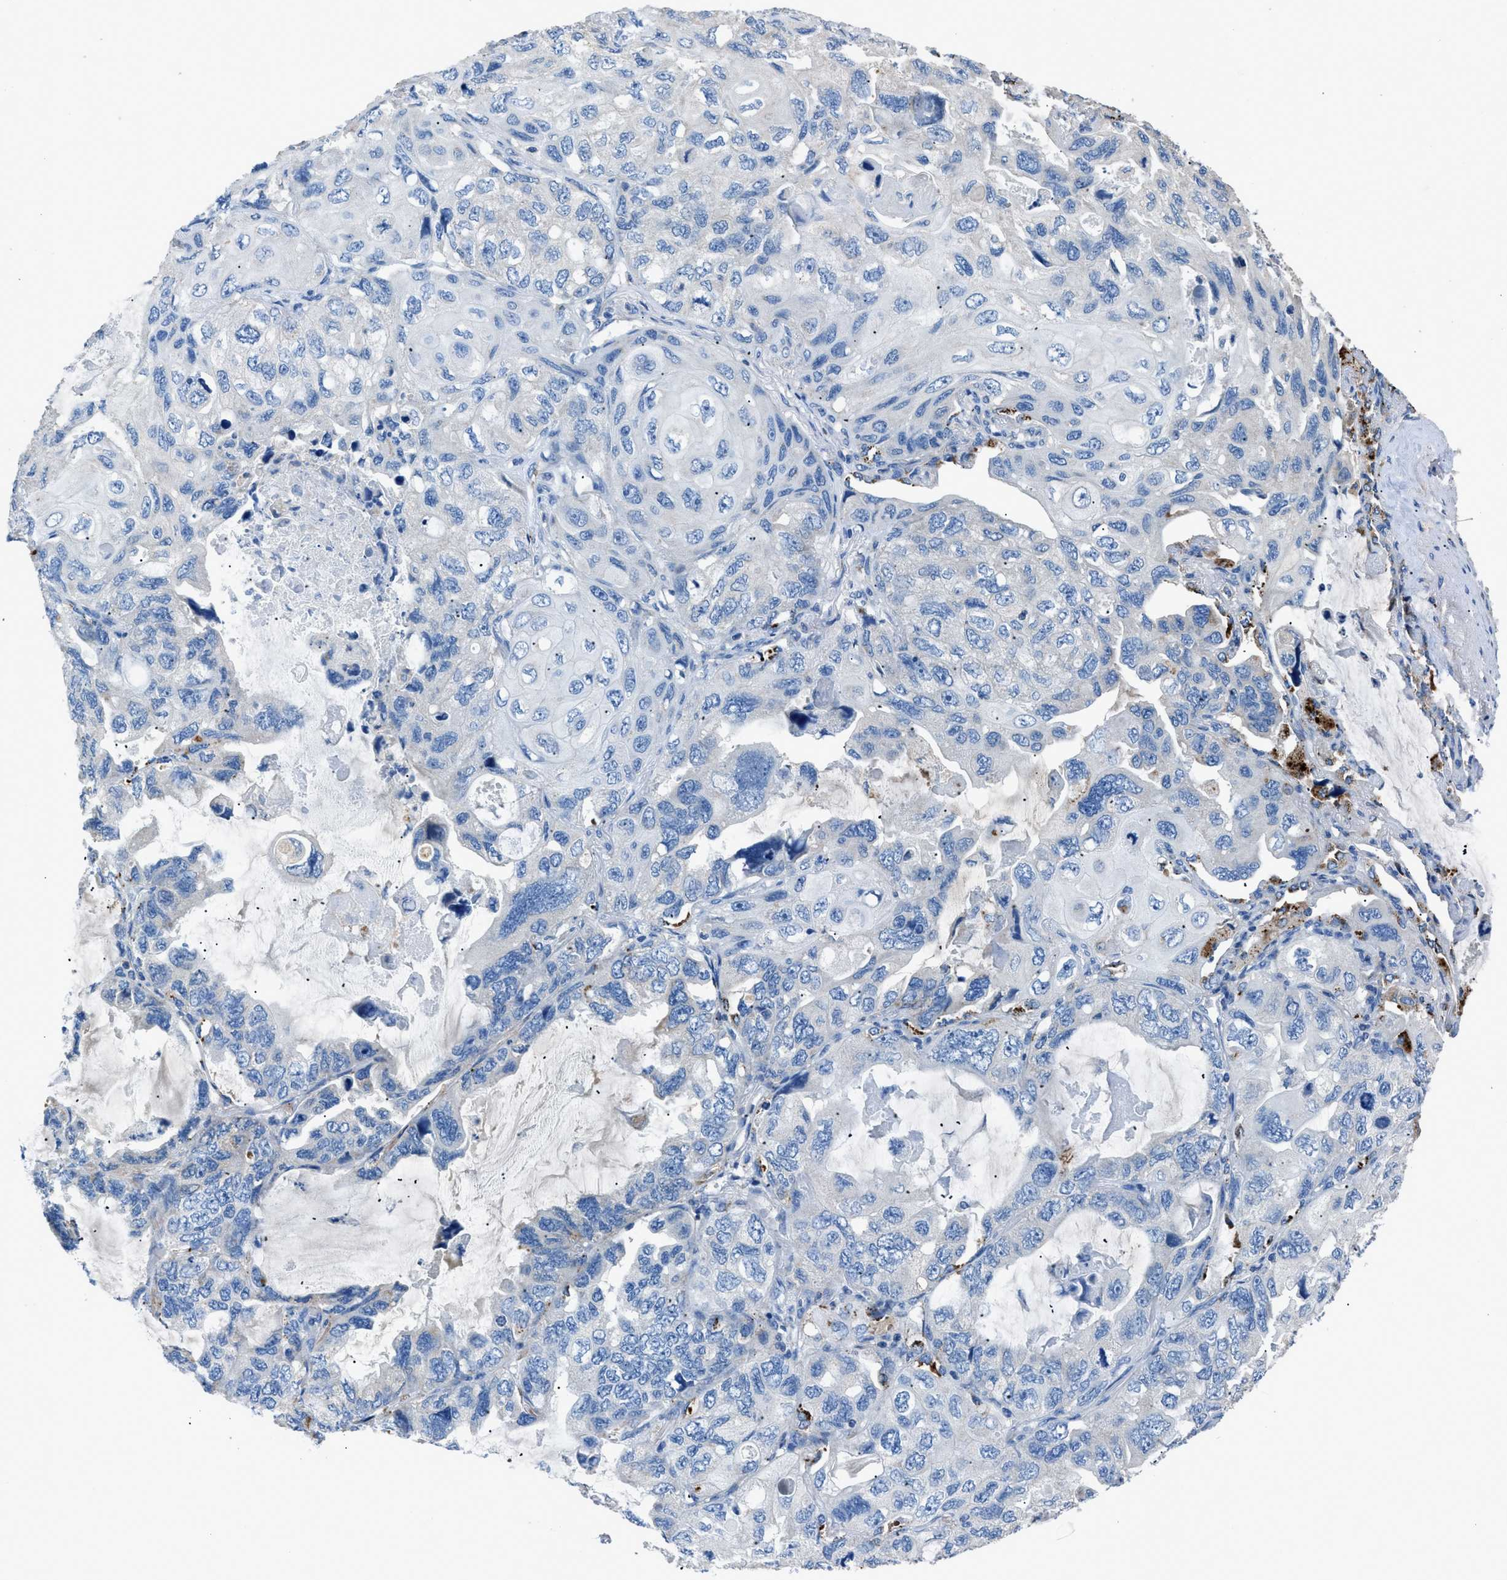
{"staining": {"intensity": "negative", "quantity": "none", "location": "none"}, "tissue": "lung cancer", "cell_type": "Tumor cells", "image_type": "cancer", "snomed": [{"axis": "morphology", "description": "Squamous cell carcinoma, NOS"}, {"axis": "topography", "description": "Lung"}], "caption": "Tumor cells are negative for brown protein staining in lung cancer. (Stains: DAB (3,3'-diaminobenzidine) immunohistochemistry (IHC) with hematoxylin counter stain, Microscopy: brightfield microscopy at high magnification).", "gene": "SGCZ", "patient": {"sex": "female", "age": 73}}